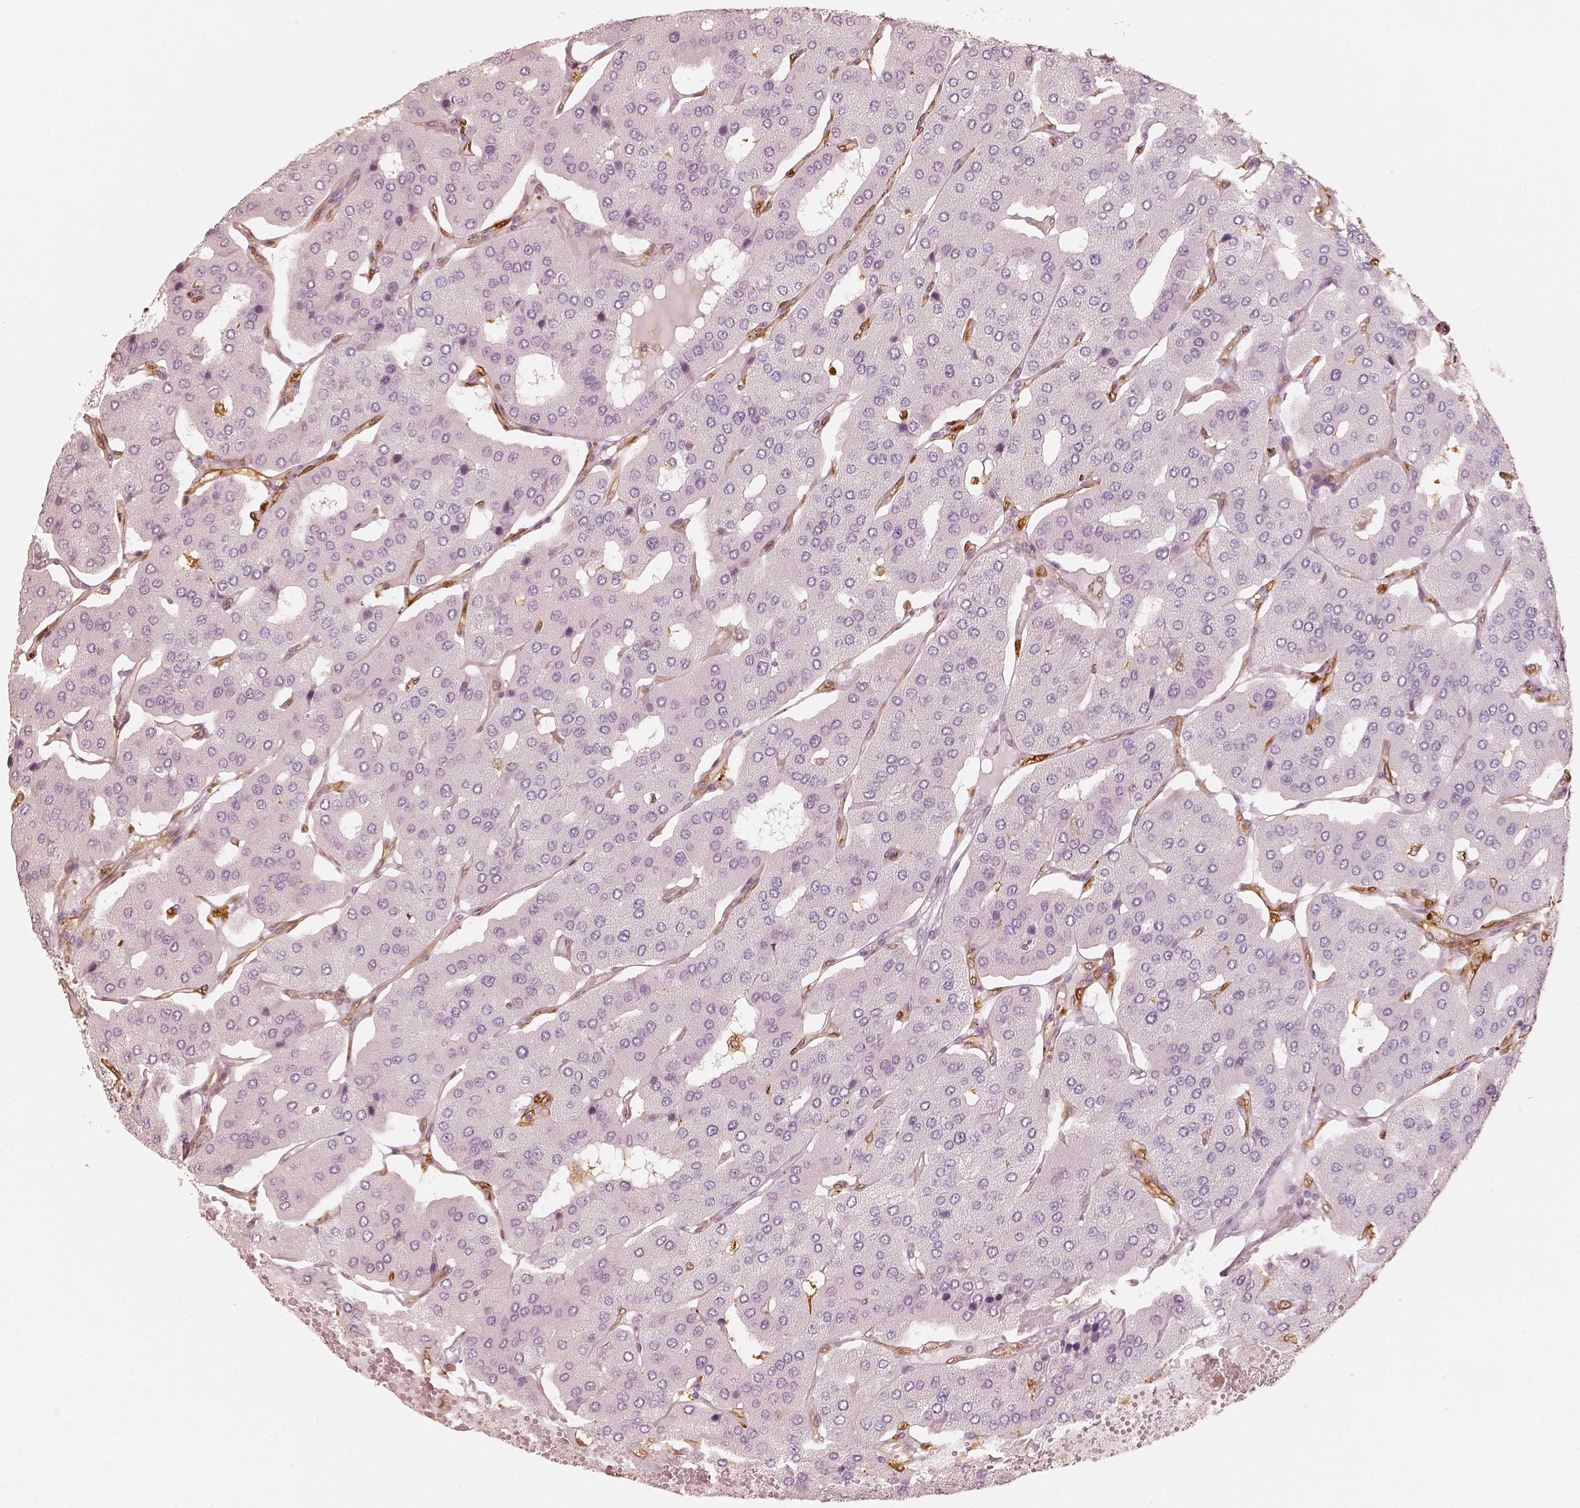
{"staining": {"intensity": "negative", "quantity": "none", "location": "none"}, "tissue": "parathyroid gland", "cell_type": "Glandular cells", "image_type": "normal", "snomed": [{"axis": "morphology", "description": "Normal tissue, NOS"}, {"axis": "morphology", "description": "Adenoma, NOS"}, {"axis": "topography", "description": "Parathyroid gland"}], "caption": "Immunohistochemical staining of normal parathyroid gland demonstrates no significant expression in glandular cells.", "gene": "FSCN1", "patient": {"sex": "female", "age": 86}}